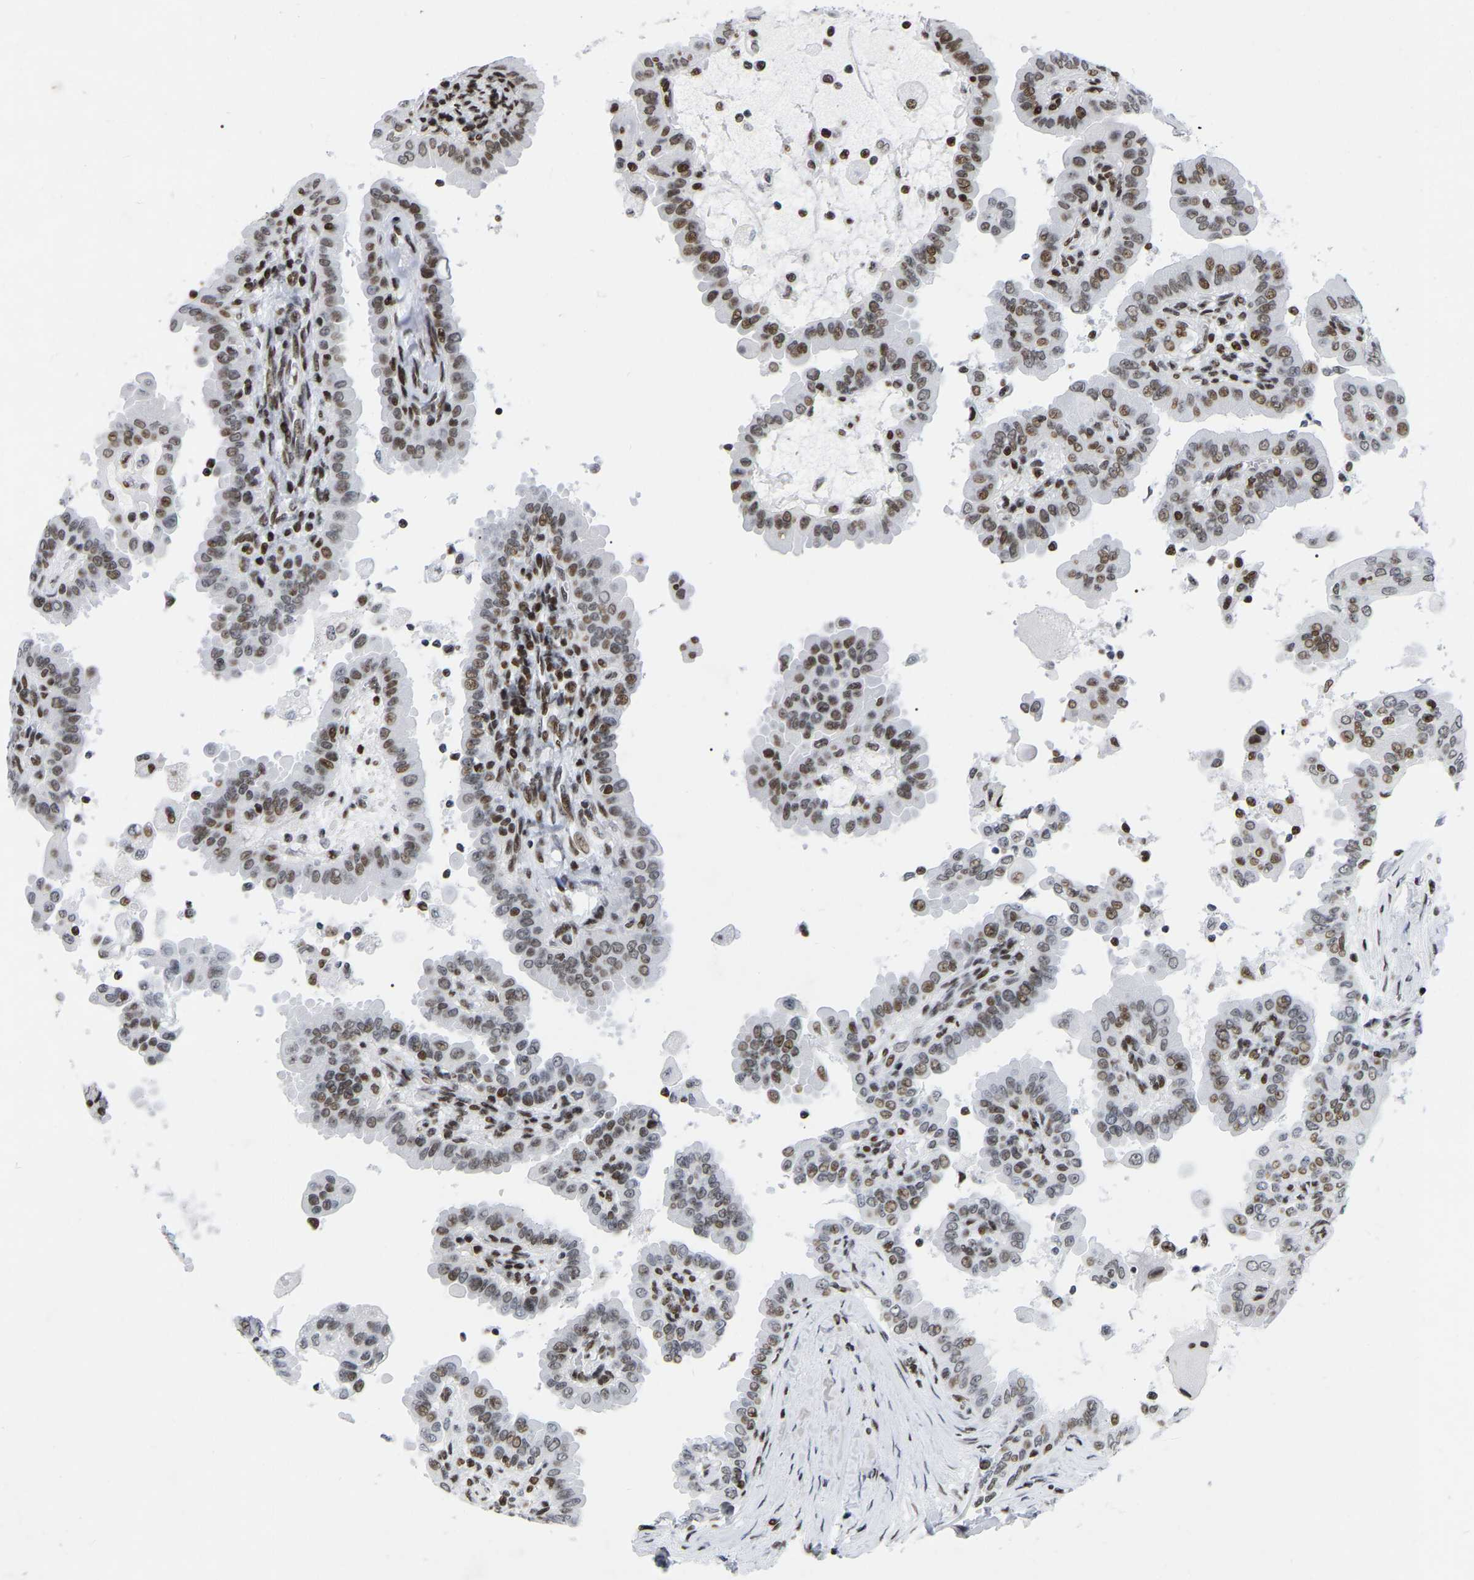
{"staining": {"intensity": "moderate", "quantity": ">75%", "location": "nuclear"}, "tissue": "thyroid cancer", "cell_type": "Tumor cells", "image_type": "cancer", "snomed": [{"axis": "morphology", "description": "Papillary adenocarcinoma, NOS"}, {"axis": "topography", "description": "Thyroid gland"}], "caption": "Papillary adenocarcinoma (thyroid) stained with a brown dye exhibits moderate nuclear positive positivity in approximately >75% of tumor cells.", "gene": "PRCC", "patient": {"sex": "male", "age": 33}}